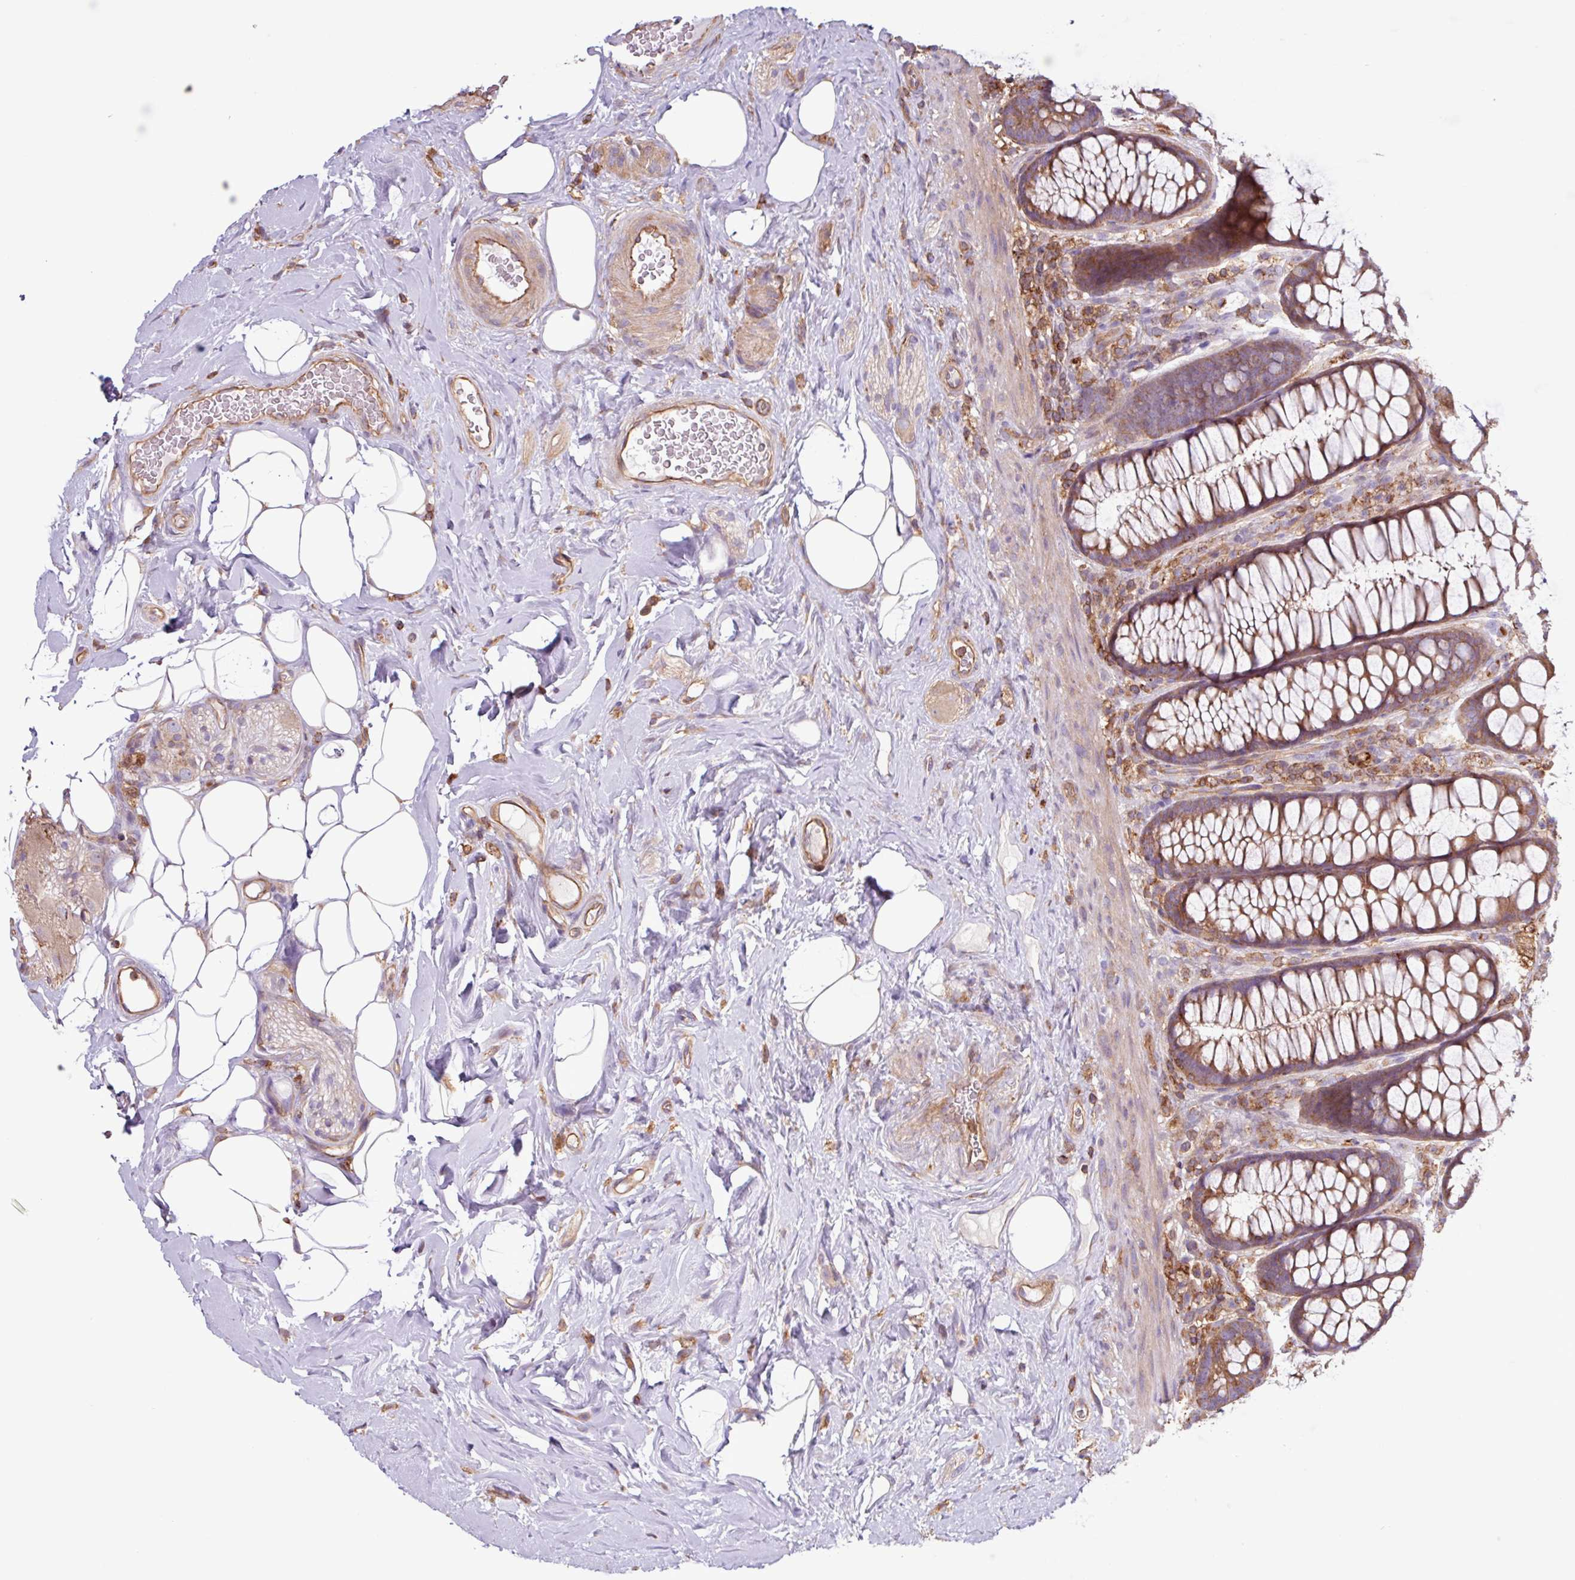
{"staining": {"intensity": "moderate", "quantity": ">75%", "location": "cytoplasmic/membranous"}, "tissue": "rectum", "cell_type": "Glandular cells", "image_type": "normal", "snomed": [{"axis": "morphology", "description": "Normal tissue, NOS"}, {"axis": "topography", "description": "Rectum"}], "caption": "Immunohistochemical staining of unremarkable rectum exhibits moderate cytoplasmic/membranous protein expression in about >75% of glandular cells.", "gene": "ACTR3B", "patient": {"sex": "female", "age": 67}}